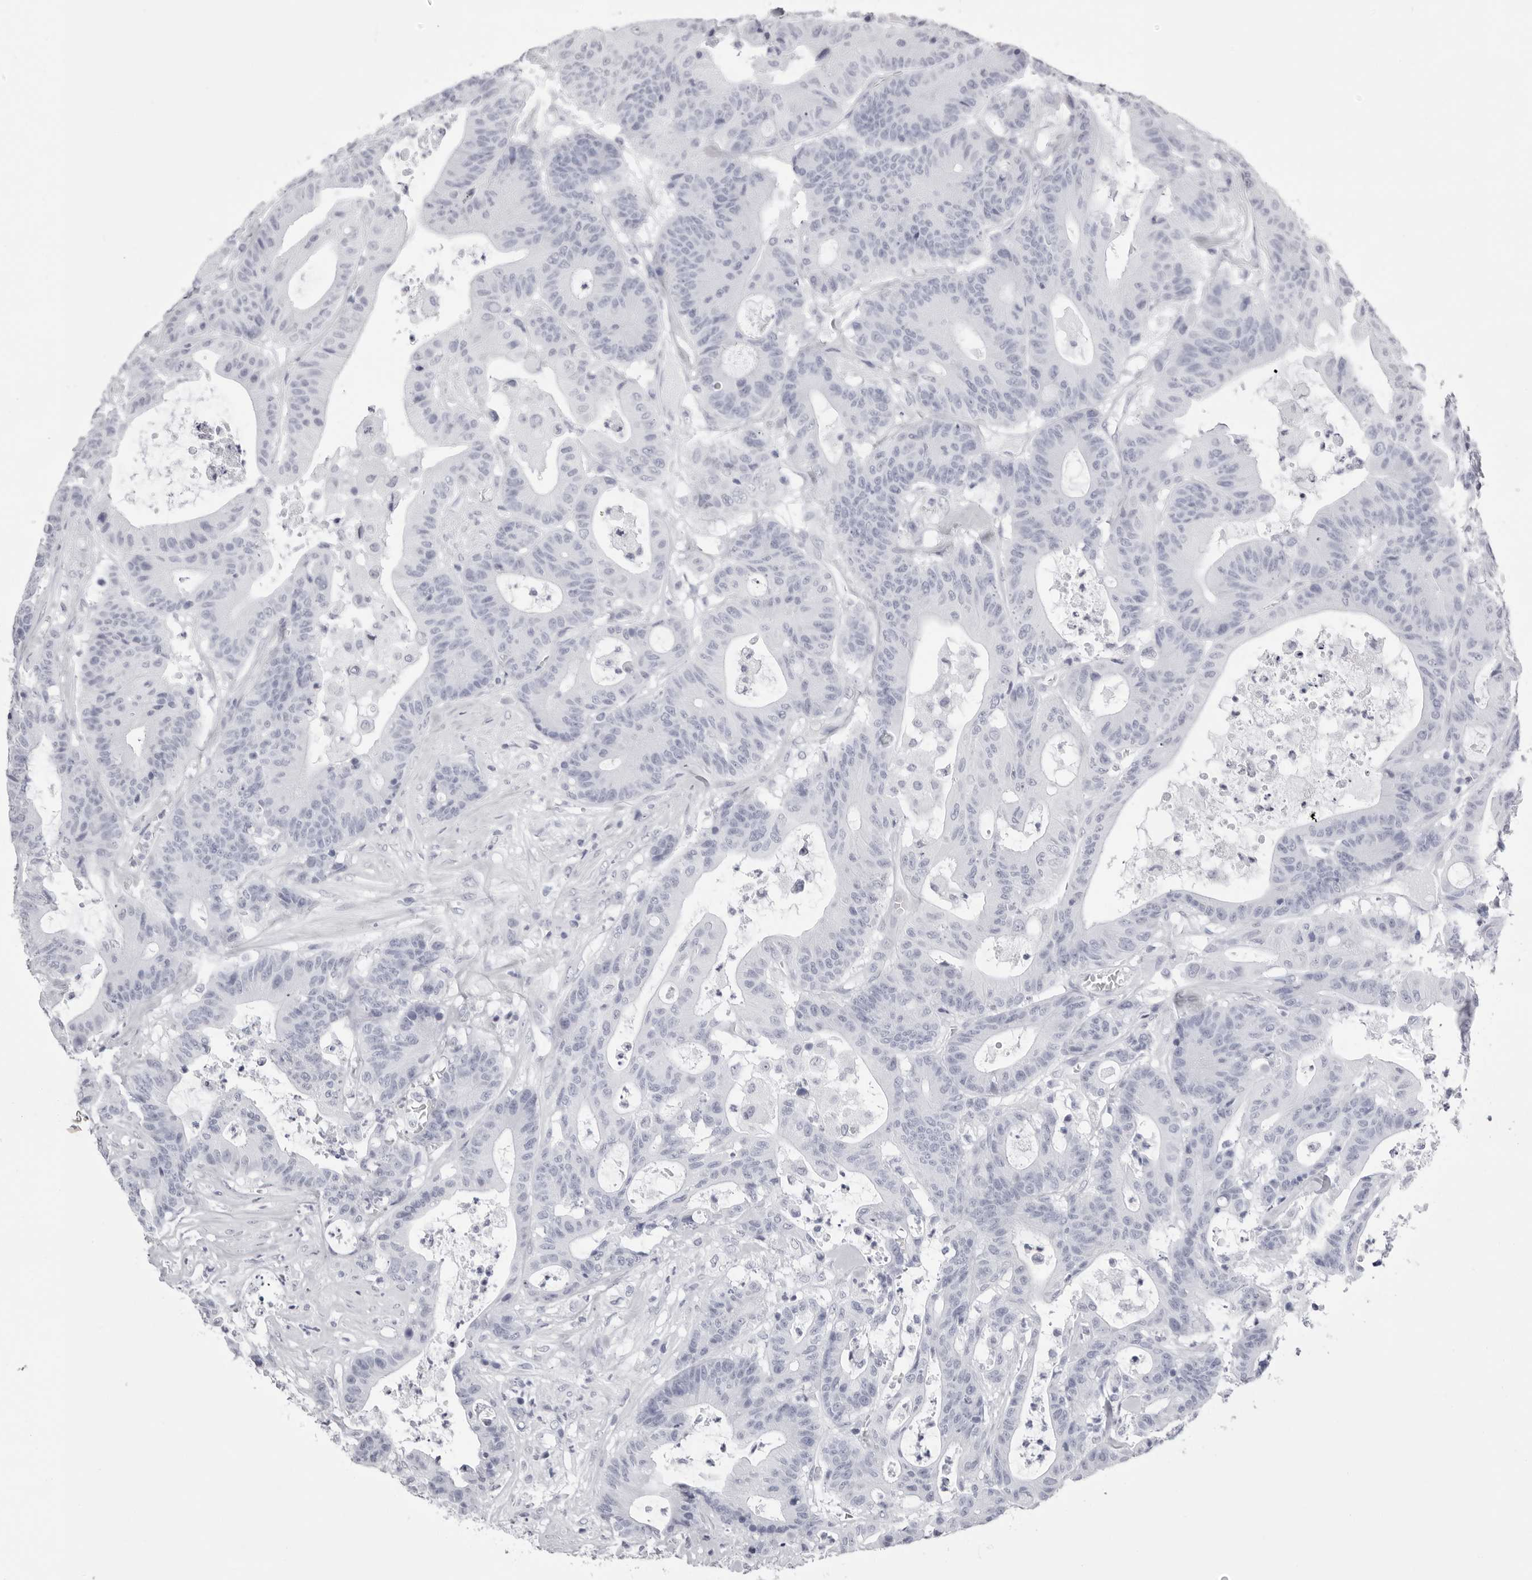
{"staining": {"intensity": "negative", "quantity": "none", "location": "none"}, "tissue": "colorectal cancer", "cell_type": "Tumor cells", "image_type": "cancer", "snomed": [{"axis": "morphology", "description": "Adenocarcinoma, NOS"}, {"axis": "topography", "description": "Colon"}], "caption": "This is a micrograph of immunohistochemistry (IHC) staining of colorectal adenocarcinoma, which shows no positivity in tumor cells.", "gene": "TMOD4", "patient": {"sex": "female", "age": 84}}